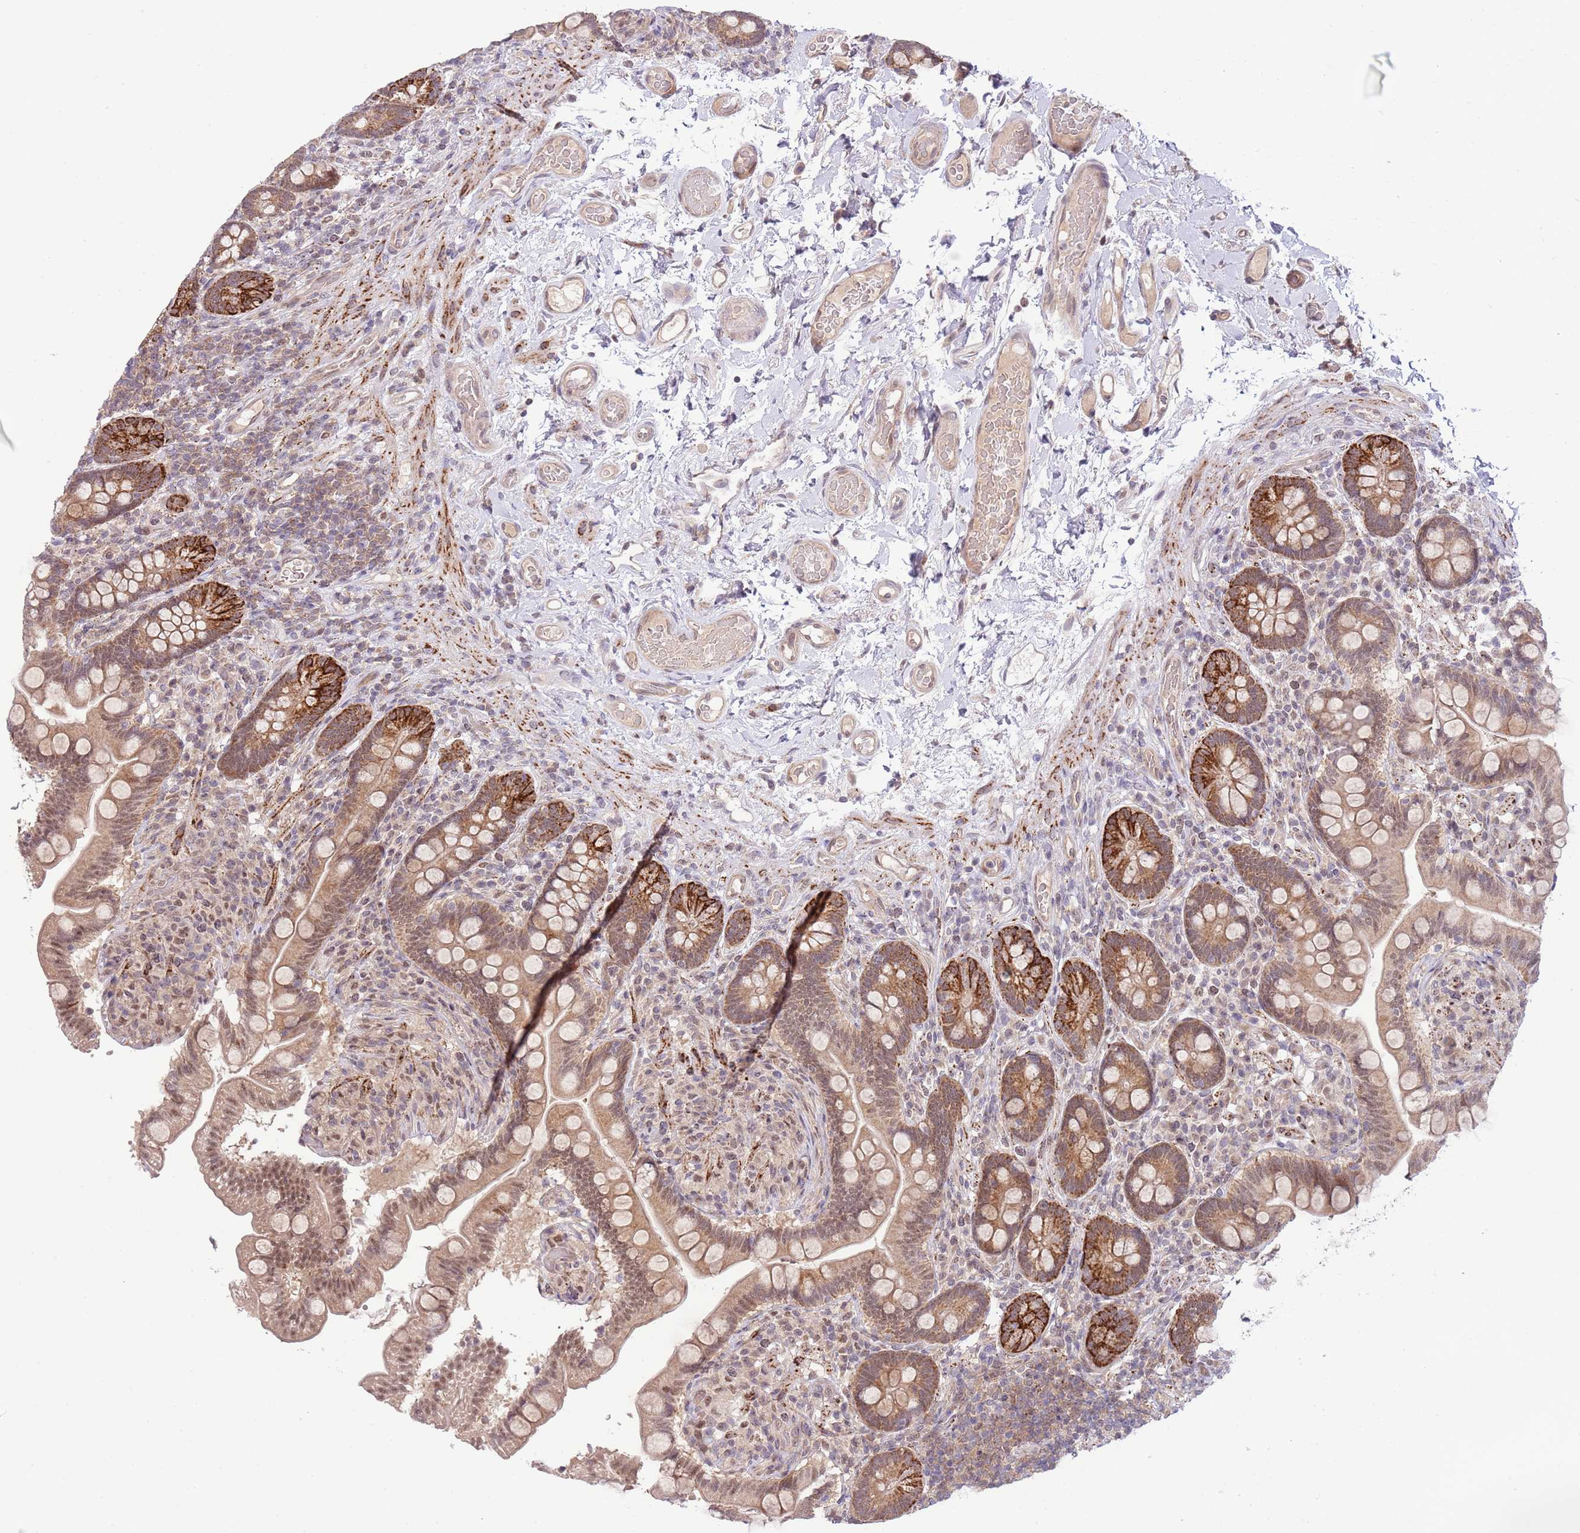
{"staining": {"intensity": "moderate", "quantity": ">75%", "location": "cytoplasmic/membranous,nuclear"}, "tissue": "small intestine", "cell_type": "Glandular cells", "image_type": "normal", "snomed": [{"axis": "morphology", "description": "Normal tissue, NOS"}, {"axis": "topography", "description": "Small intestine"}], "caption": "Protein staining of unremarkable small intestine displays moderate cytoplasmic/membranous,nuclear expression in about >75% of glandular cells. (Brightfield microscopy of DAB IHC at high magnification).", "gene": "CHD1", "patient": {"sex": "female", "age": 64}}